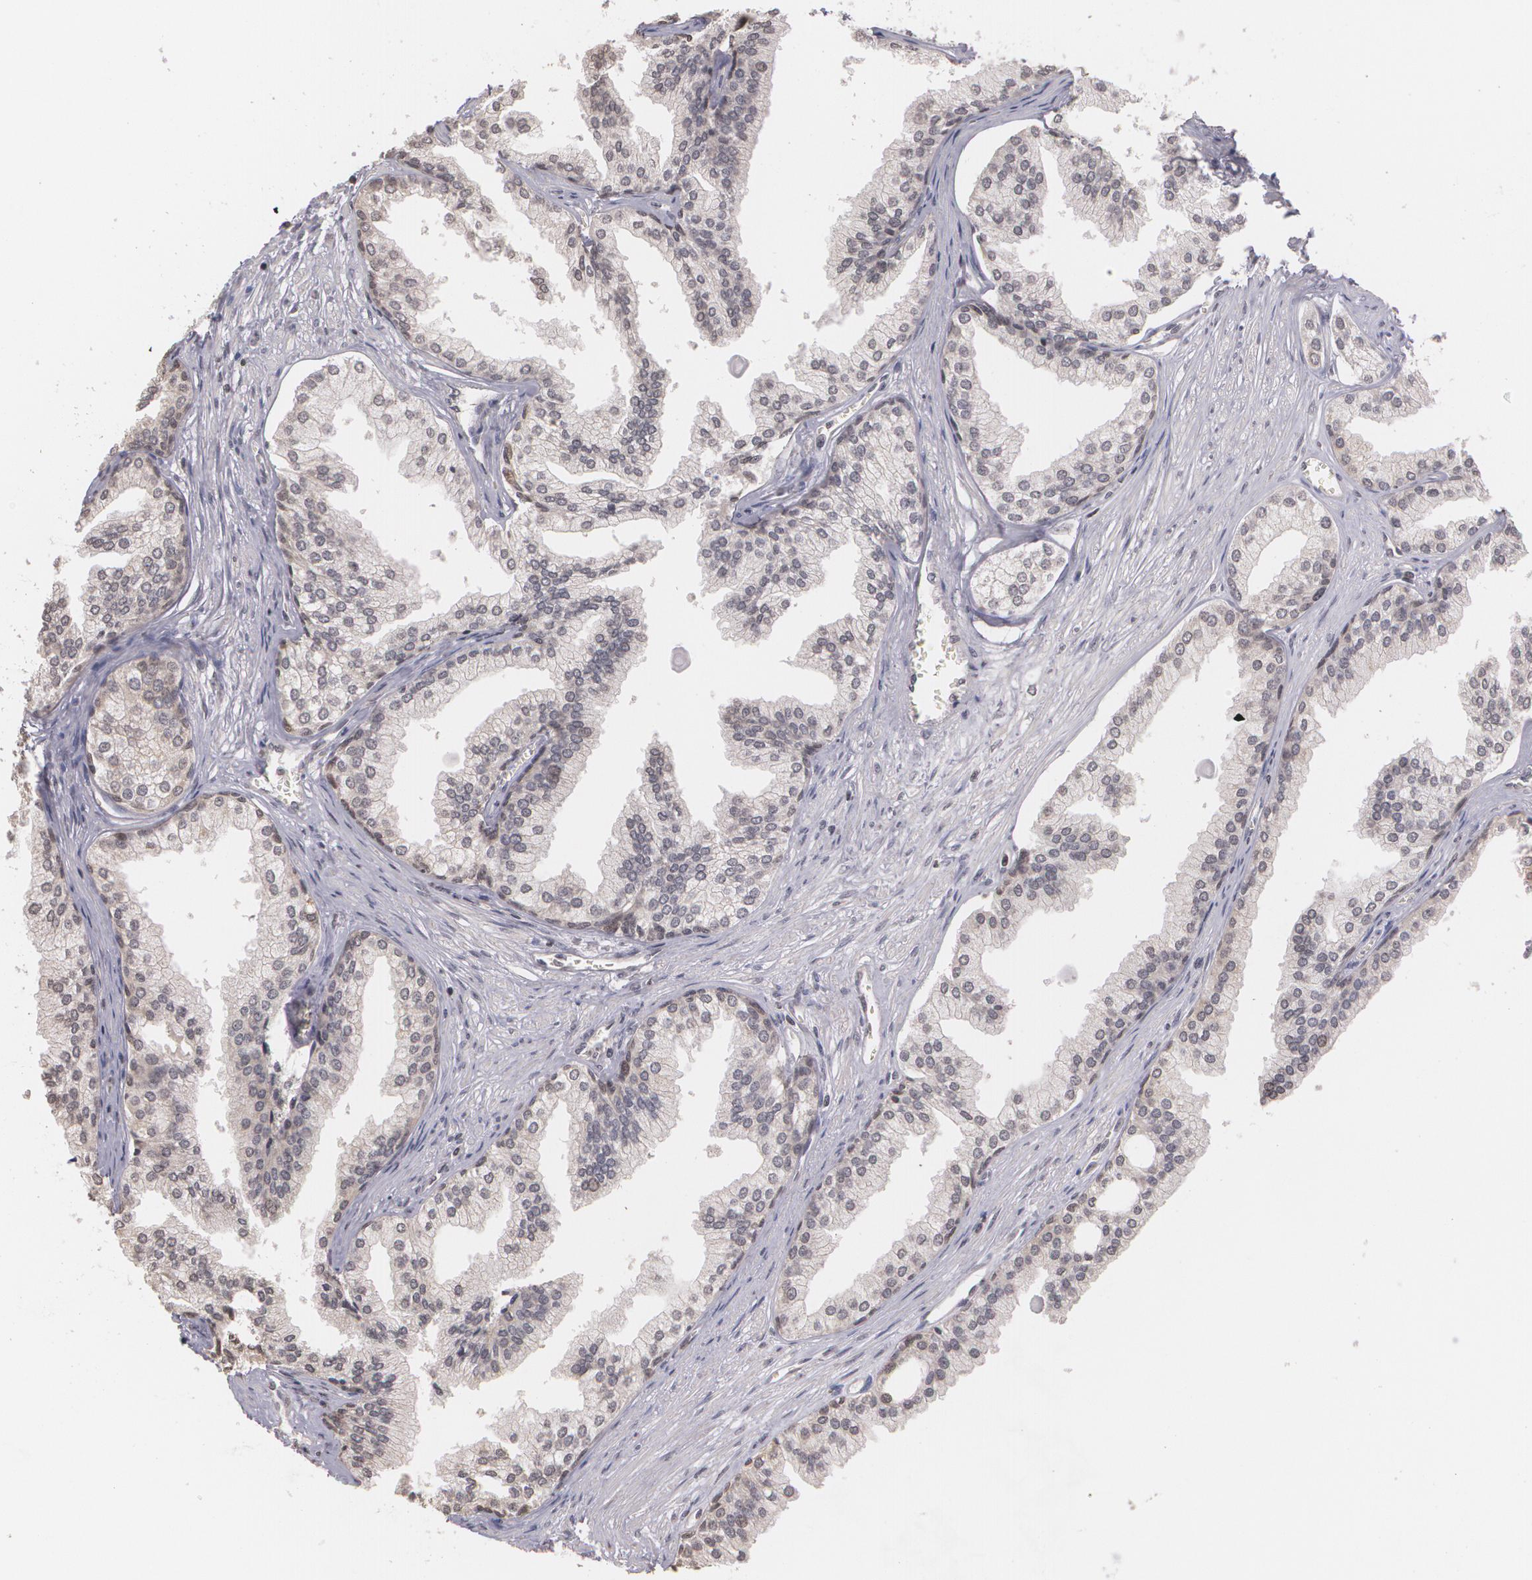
{"staining": {"intensity": "weak", "quantity": "<25%", "location": "nuclear"}, "tissue": "prostate", "cell_type": "Glandular cells", "image_type": "normal", "snomed": [{"axis": "morphology", "description": "Normal tissue, NOS"}, {"axis": "topography", "description": "Prostate"}], "caption": "Immunohistochemical staining of benign human prostate exhibits no significant expression in glandular cells.", "gene": "THRB", "patient": {"sex": "male", "age": 68}}